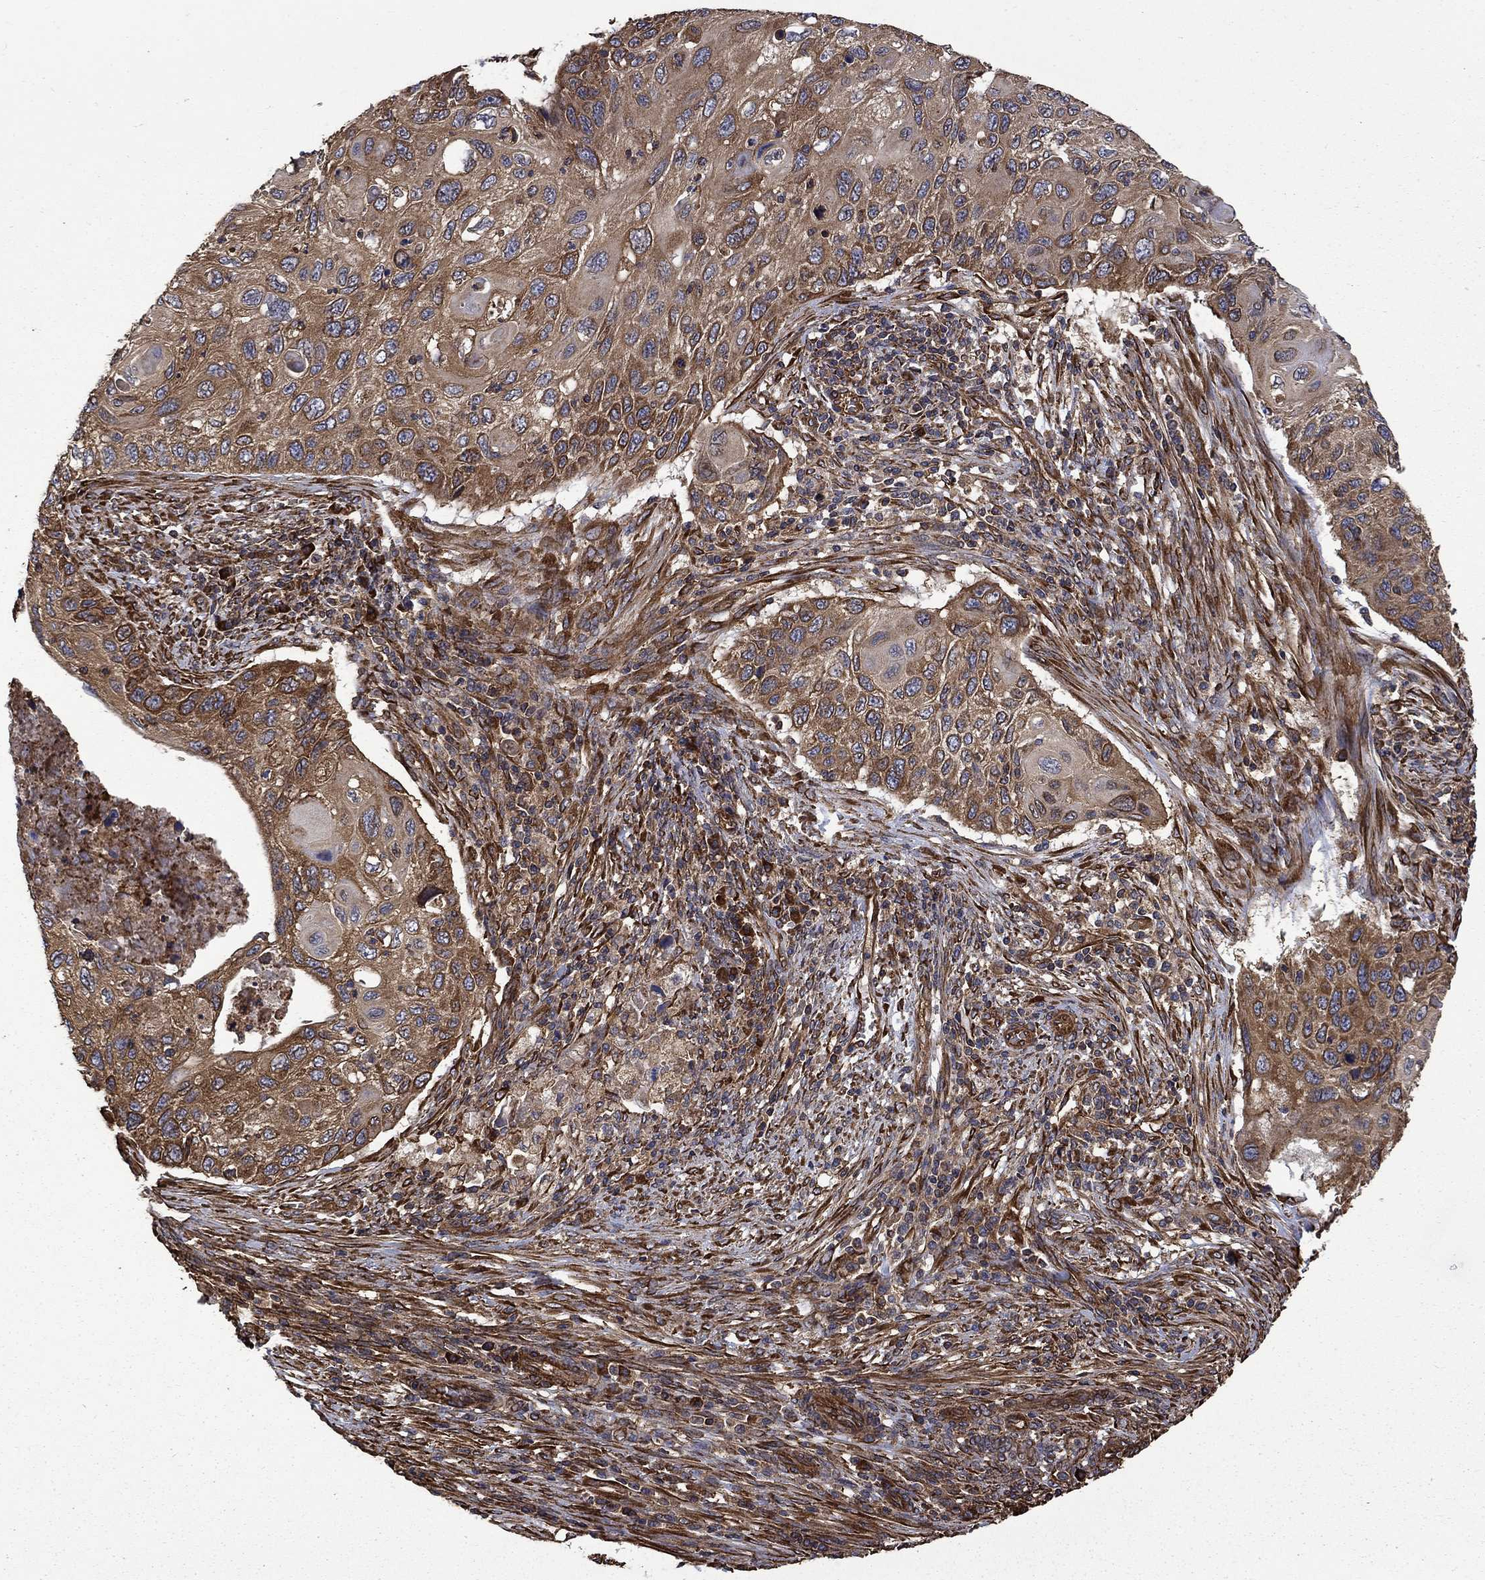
{"staining": {"intensity": "moderate", "quantity": ">75%", "location": "cytoplasmic/membranous"}, "tissue": "cervical cancer", "cell_type": "Tumor cells", "image_type": "cancer", "snomed": [{"axis": "morphology", "description": "Squamous cell carcinoma, NOS"}, {"axis": "topography", "description": "Cervix"}], "caption": "Immunohistochemistry (IHC) of human cervical squamous cell carcinoma demonstrates medium levels of moderate cytoplasmic/membranous expression in approximately >75% of tumor cells. The staining is performed using DAB (3,3'-diaminobenzidine) brown chromogen to label protein expression. The nuclei are counter-stained blue using hematoxylin.", "gene": "CUTC", "patient": {"sex": "female", "age": 70}}